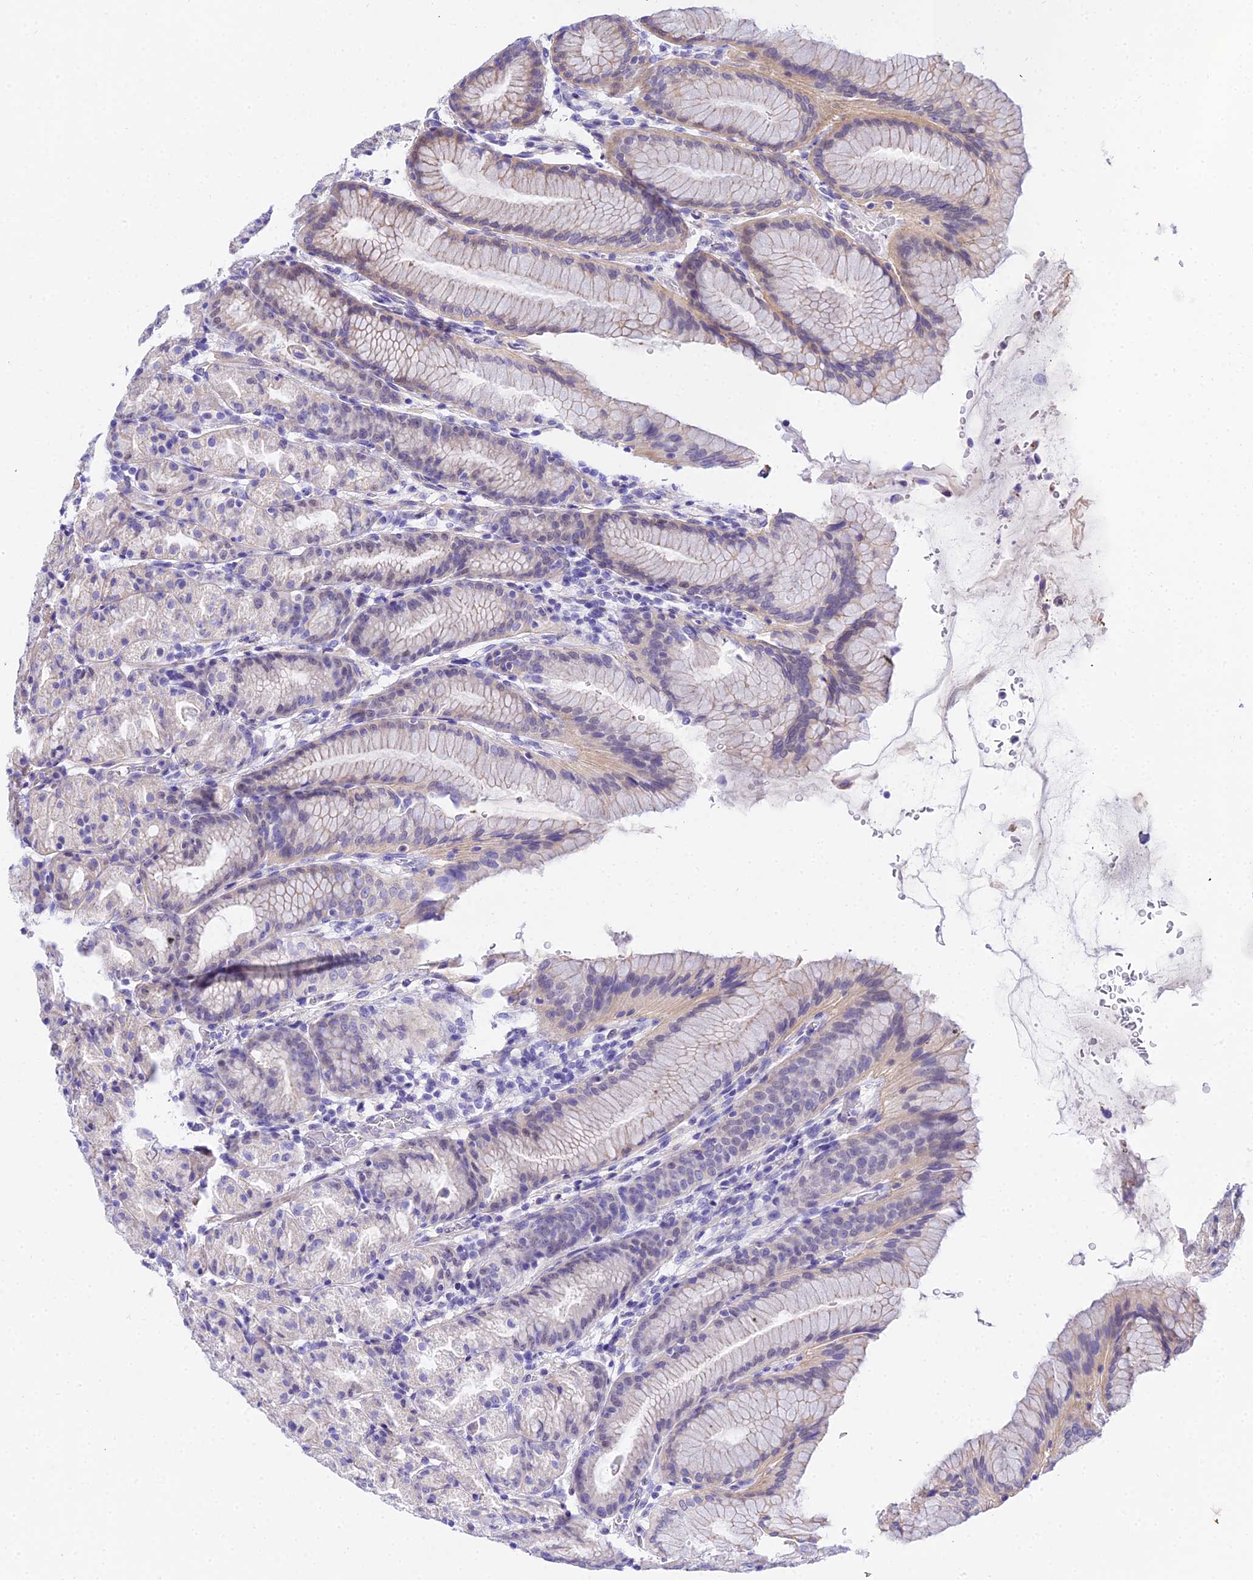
{"staining": {"intensity": "moderate", "quantity": "<25%", "location": "cytoplasmic/membranous"}, "tissue": "stomach", "cell_type": "Glandular cells", "image_type": "normal", "snomed": [{"axis": "morphology", "description": "Normal tissue, NOS"}, {"axis": "topography", "description": "Stomach, upper"}], "caption": "Glandular cells exhibit low levels of moderate cytoplasmic/membranous staining in approximately <25% of cells in unremarkable human stomach.", "gene": "ZNF628", "patient": {"sex": "male", "age": 48}}